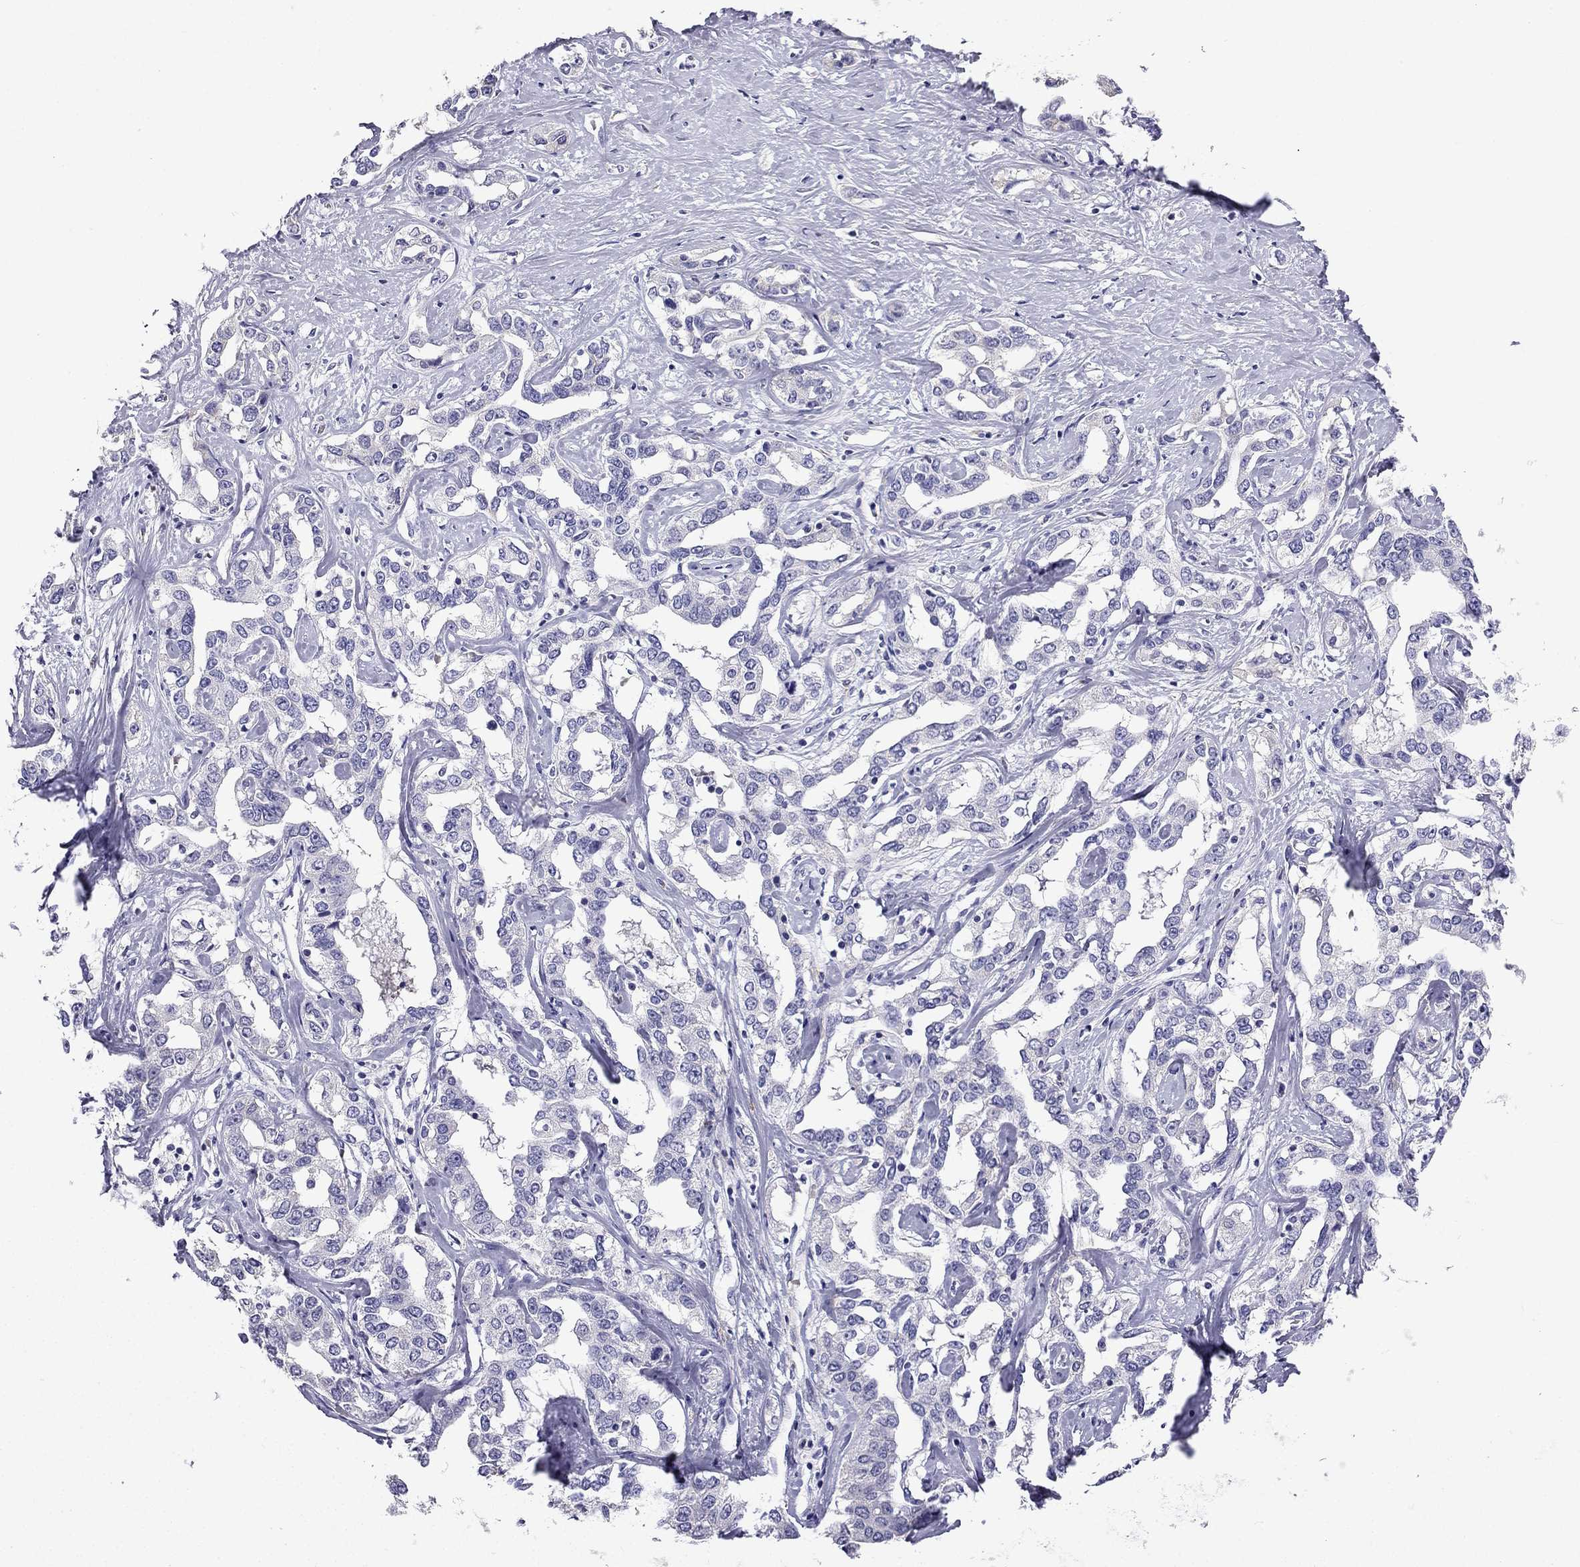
{"staining": {"intensity": "negative", "quantity": "none", "location": "none"}, "tissue": "liver cancer", "cell_type": "Tumor cells", "image_type": "cancer", "snomed": [{"axis": "morphology", "description": "Cholangiocarcinoma"}, {"axis": "topography", "description": "Liver"}], "caption": "Liver cancer was stained to show a protein in brown. There is no significant expression in tumor cells. Brightfield microscopy of IHC stained with DAB (3,3'-diaminobenzidine) (brown) and hematoxylin (blue), captured at high magnification.", "gene": "NPTX1", "patient": {"sex": "male", "age": 59}}